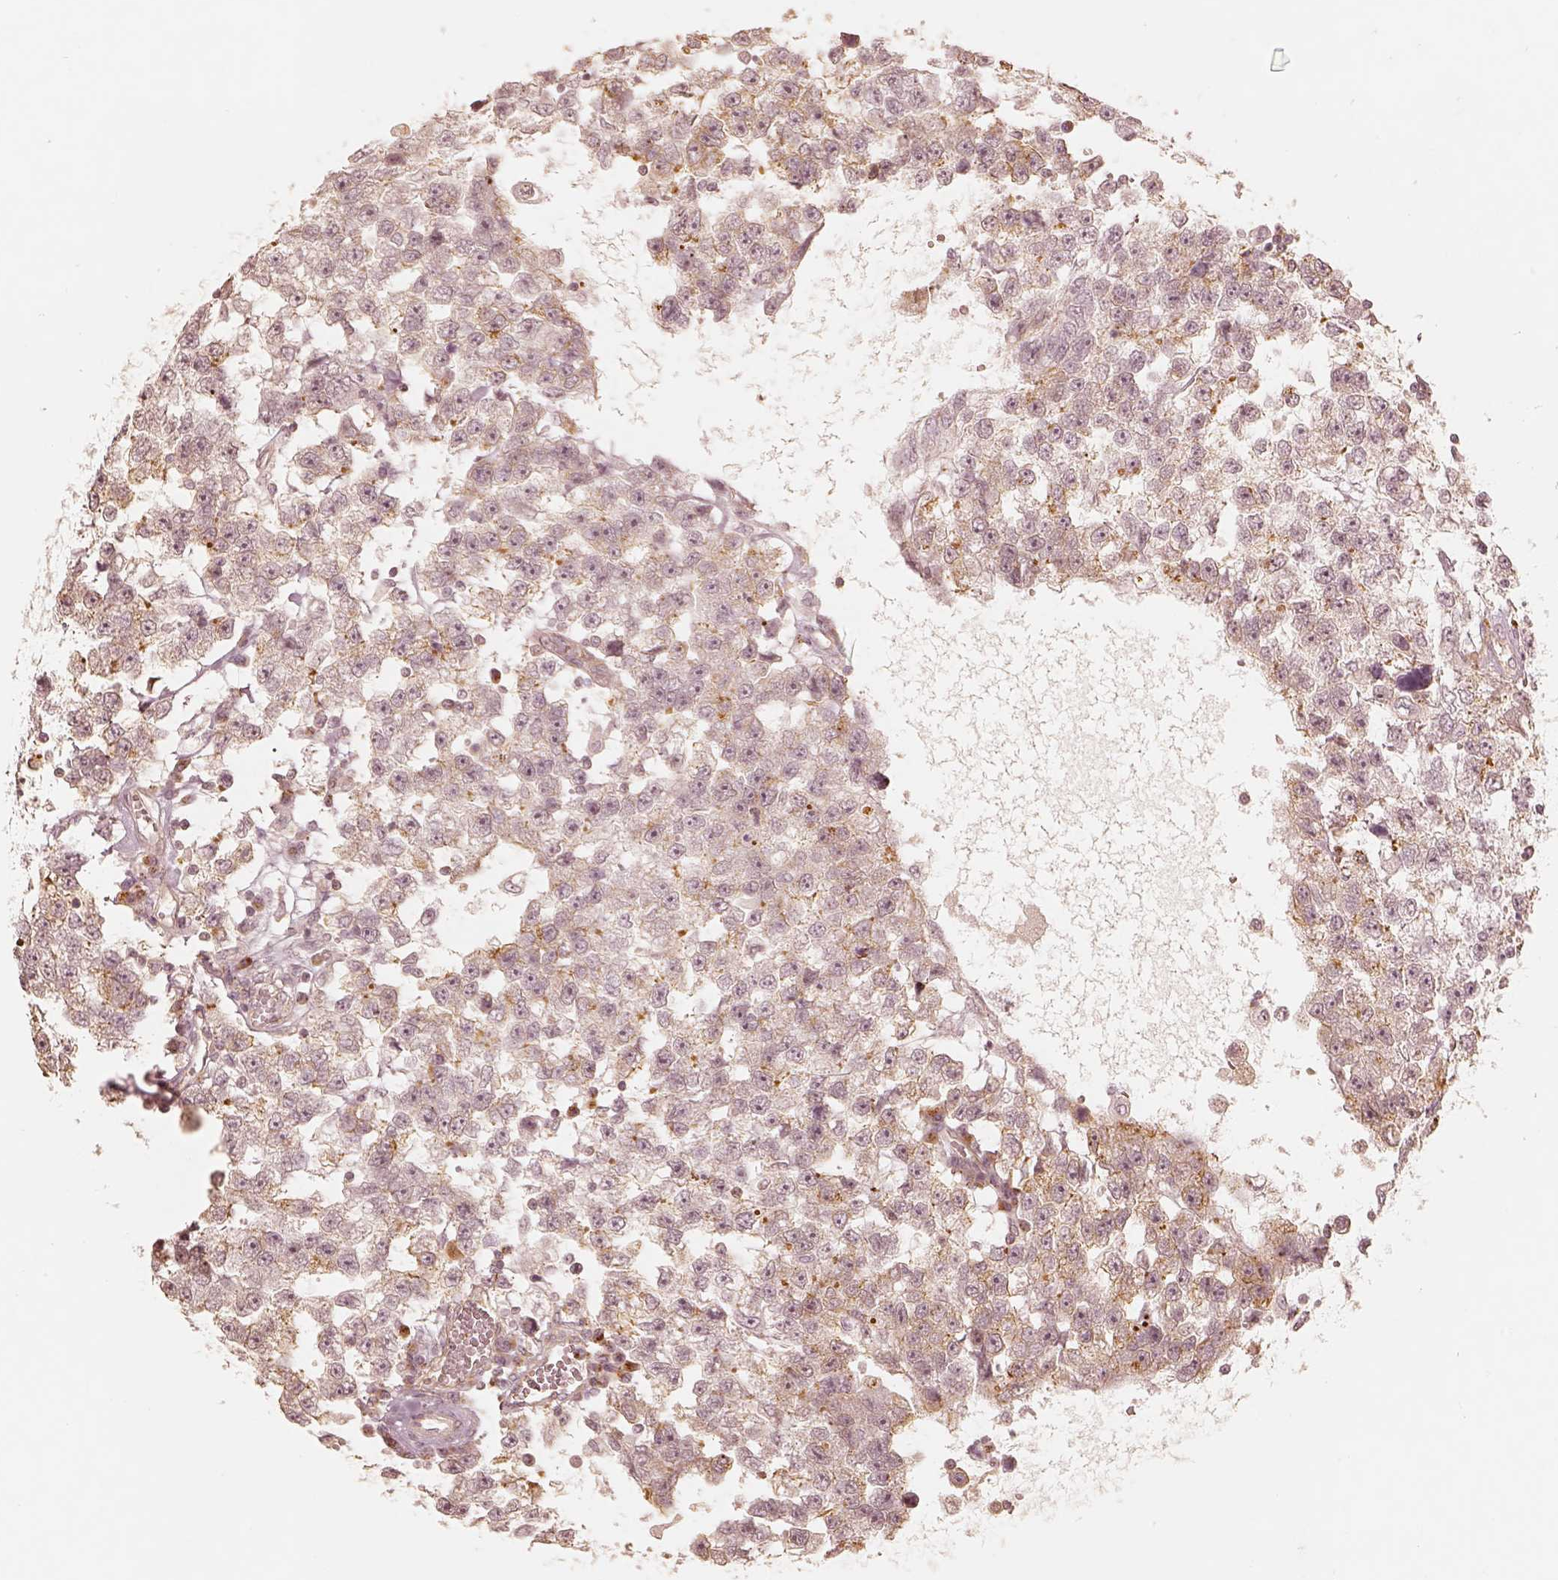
{"staining": {"intensity": "weak", "quantity": "<25%", "location": "cytoplasmic/membranous"}, "tissue": "testis cancer", "cell_type": "Tumor cells", "image_type": "cancer", "snomed": [{"axis": "morphology", "description": "Seminoma, NOS"}, {"axis": "topography", "description": "Testis"}], "caption": "Photomicrograph shows no significant protein expression in tumor cells of testis cancer (seminoma).", "gene": "GORASP2", "patient": {"sex": "male", "age": 34}}